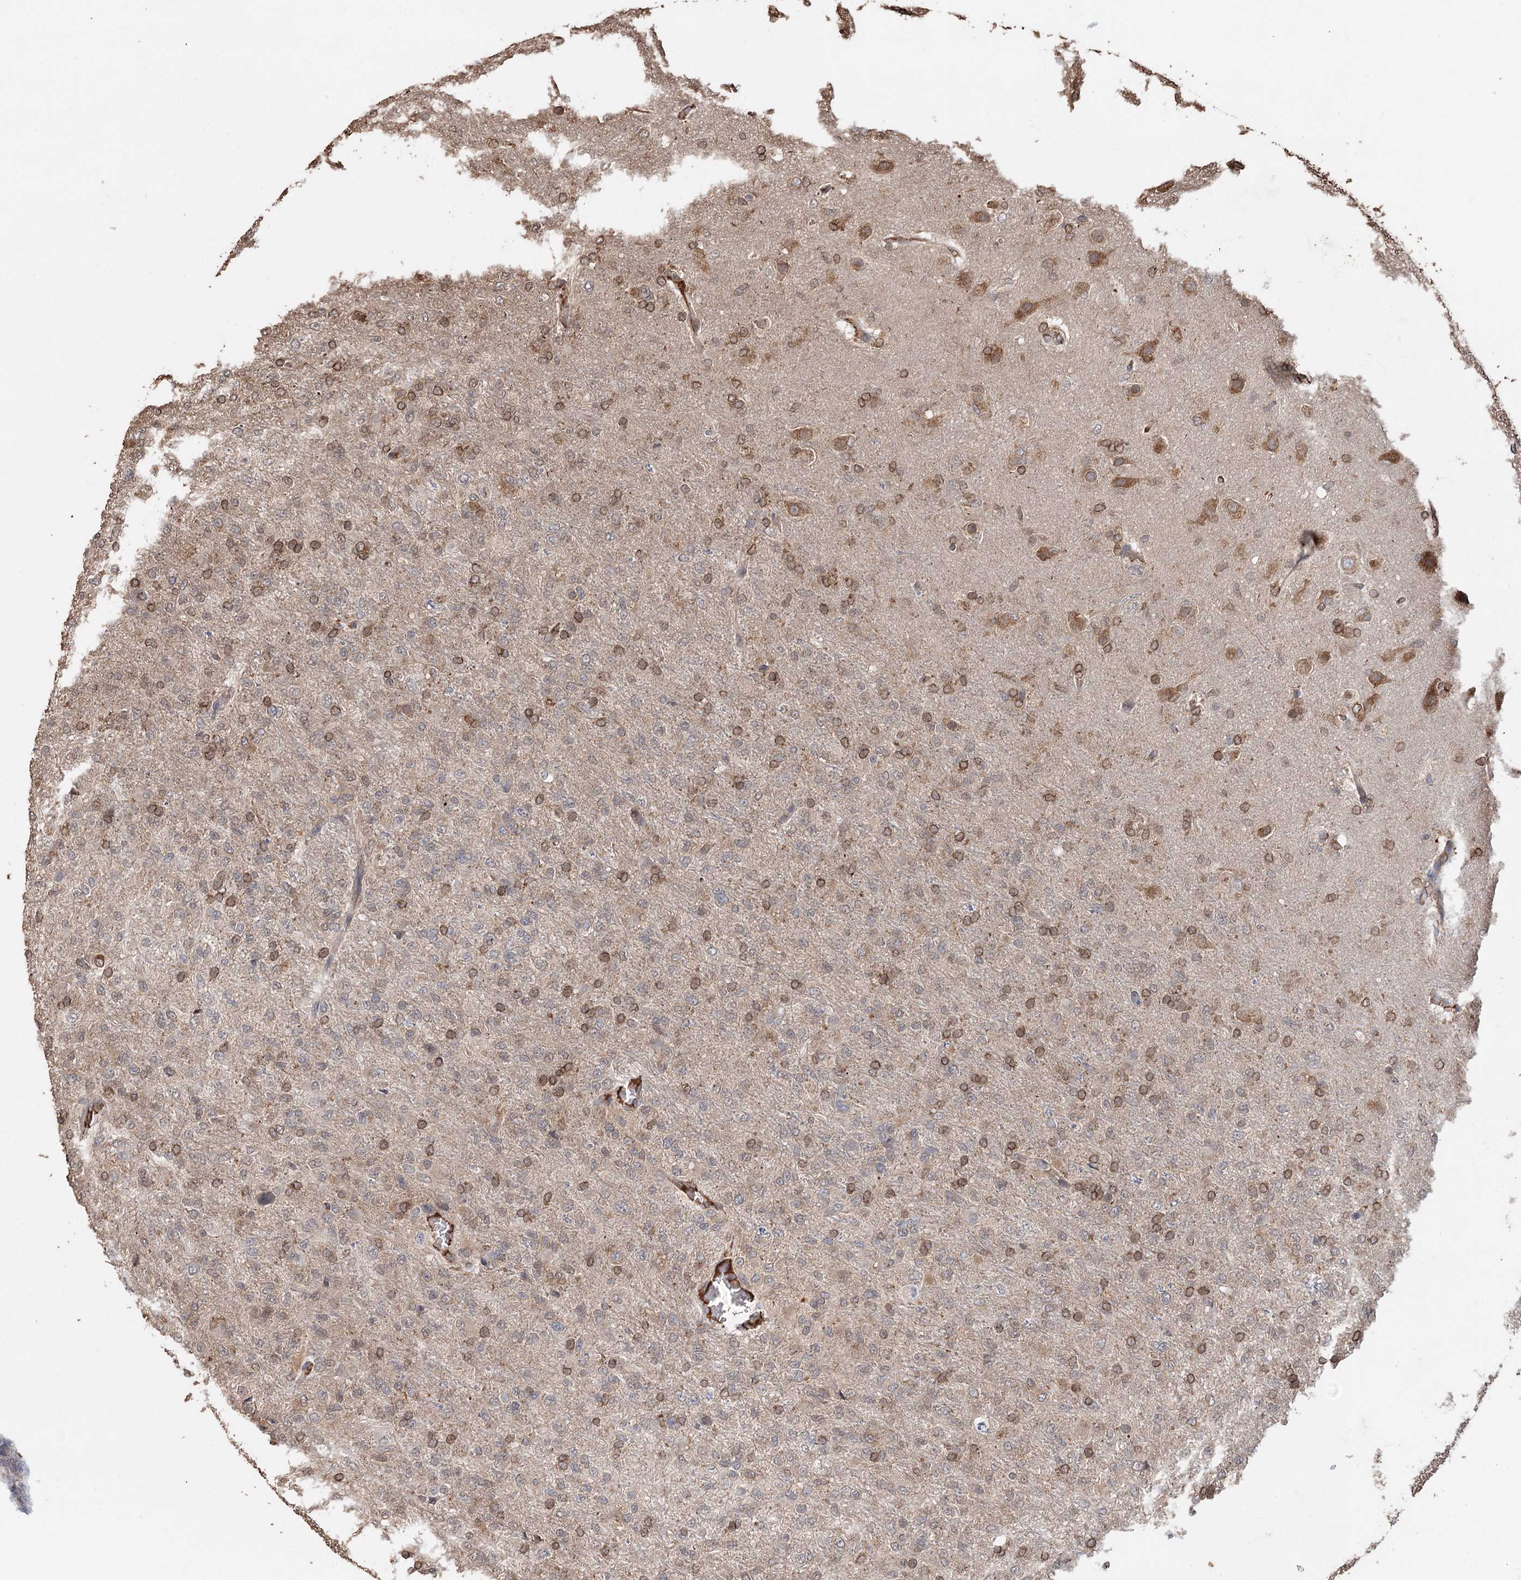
{"staining": {"intensity": "moderate", "quantity": ">75%", "location": "cytoplasmic/membranous"}, "tissue": "glioma", "cell_type": "Tumor cells", "image_type": "cancer", "snomed": [{"axis": "morphology", "description": "Glioma, malignant, High grade"}, {"axis": "topography", "description": "Brain"}], "caption": "Moderate cytoplasmic/membranous expression is identified in about >75% of tumor cells in malignant glioma (high-grade). Immunohistochemistry (ihc) stains the protein in brown and the nuclei are stained blue.", "gene": "SYVN1", "patient": {"sex": "female", "age": 74}}